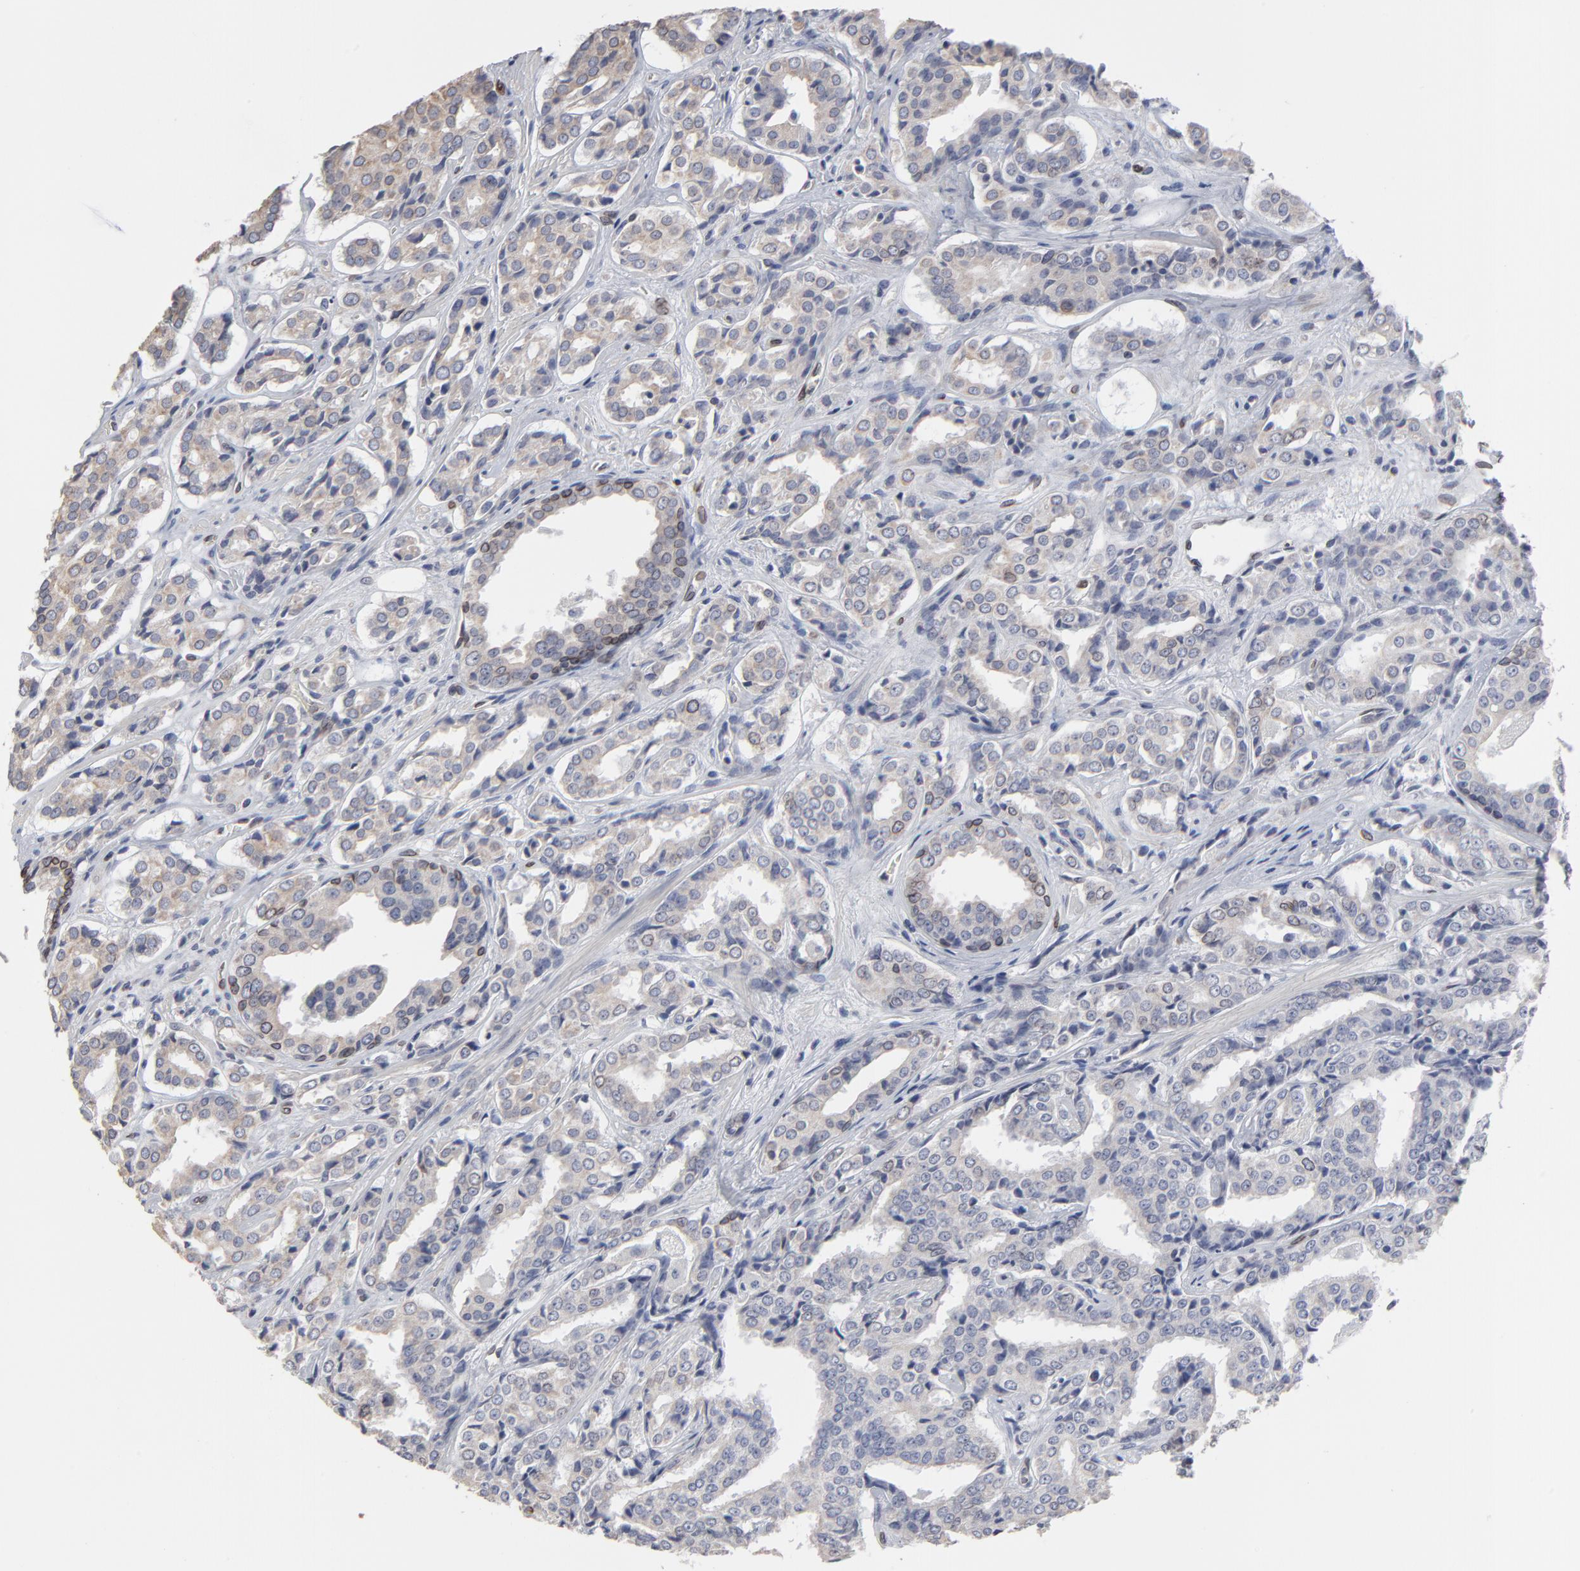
{"staining": {"intensity": "weak", "quantity": "25%-75%", "location": "cytoplasmic/membranous,nuclear"}, "tissue": "prostate cancer", "cell_type": "Tumor cells", "image_type": "cancer", "snomed": [{"axis": "morphology", "description": "Adenocarcinoma, Medium grade"}, {"axis": "topography", "description": "Prostate"}], "caption": "DAB immunohistochemical staining of prostate medium-grade adenocarcinoma displays weak cytoplasmic/membranous and nuclear protein staining in approximately 25%-75% of tumor cells. (Brightfield microscopy of DAB IHC at high magnification).", "gene": "SYNE2", "patient": {"sex": "male", "age": 60}}